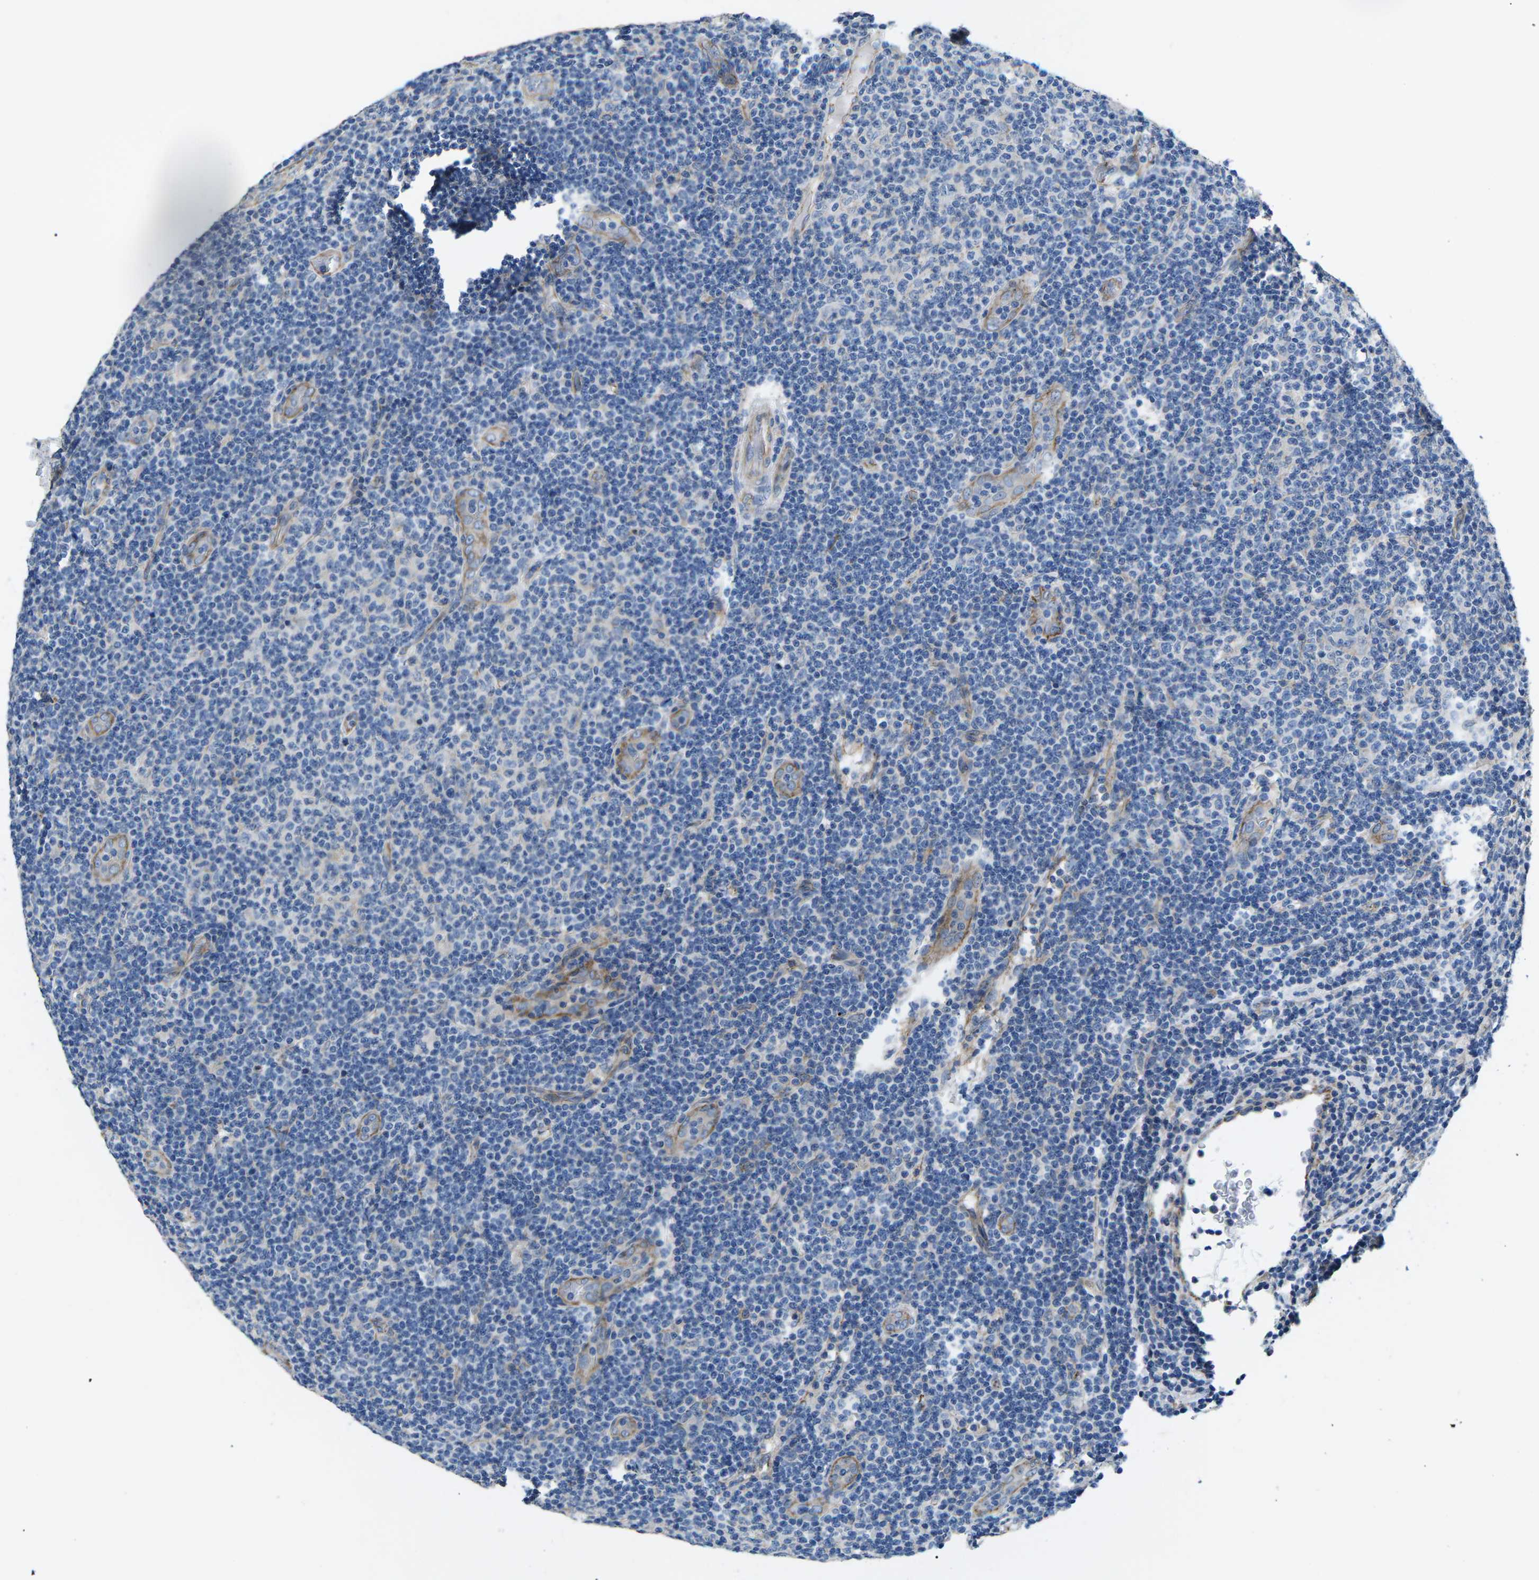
{"staining": {"intensity": "negative", "quantity": "none", "location": "none"}, "tissue": "lymphoma", "cell_type": "Tumor cells", "image_type": "cancer", "snomed": [{"axis": "morphology", "description": "Malignant lymphoma, non-Hodgkin's type, Low grade"}, {"axis": "topography", "description": "Lymph node"}], "caption": "This histopathology image is of low-grade malignant lymphoma, non-Hodgkin's type stained with immunohistochemistry (IHC) to label a protein in brown with the nuclei are counter-stained blue. There is no positivity in tumor cells.", "gene": "CTNND1", "patient": {"sex": "male", "age": 83}}